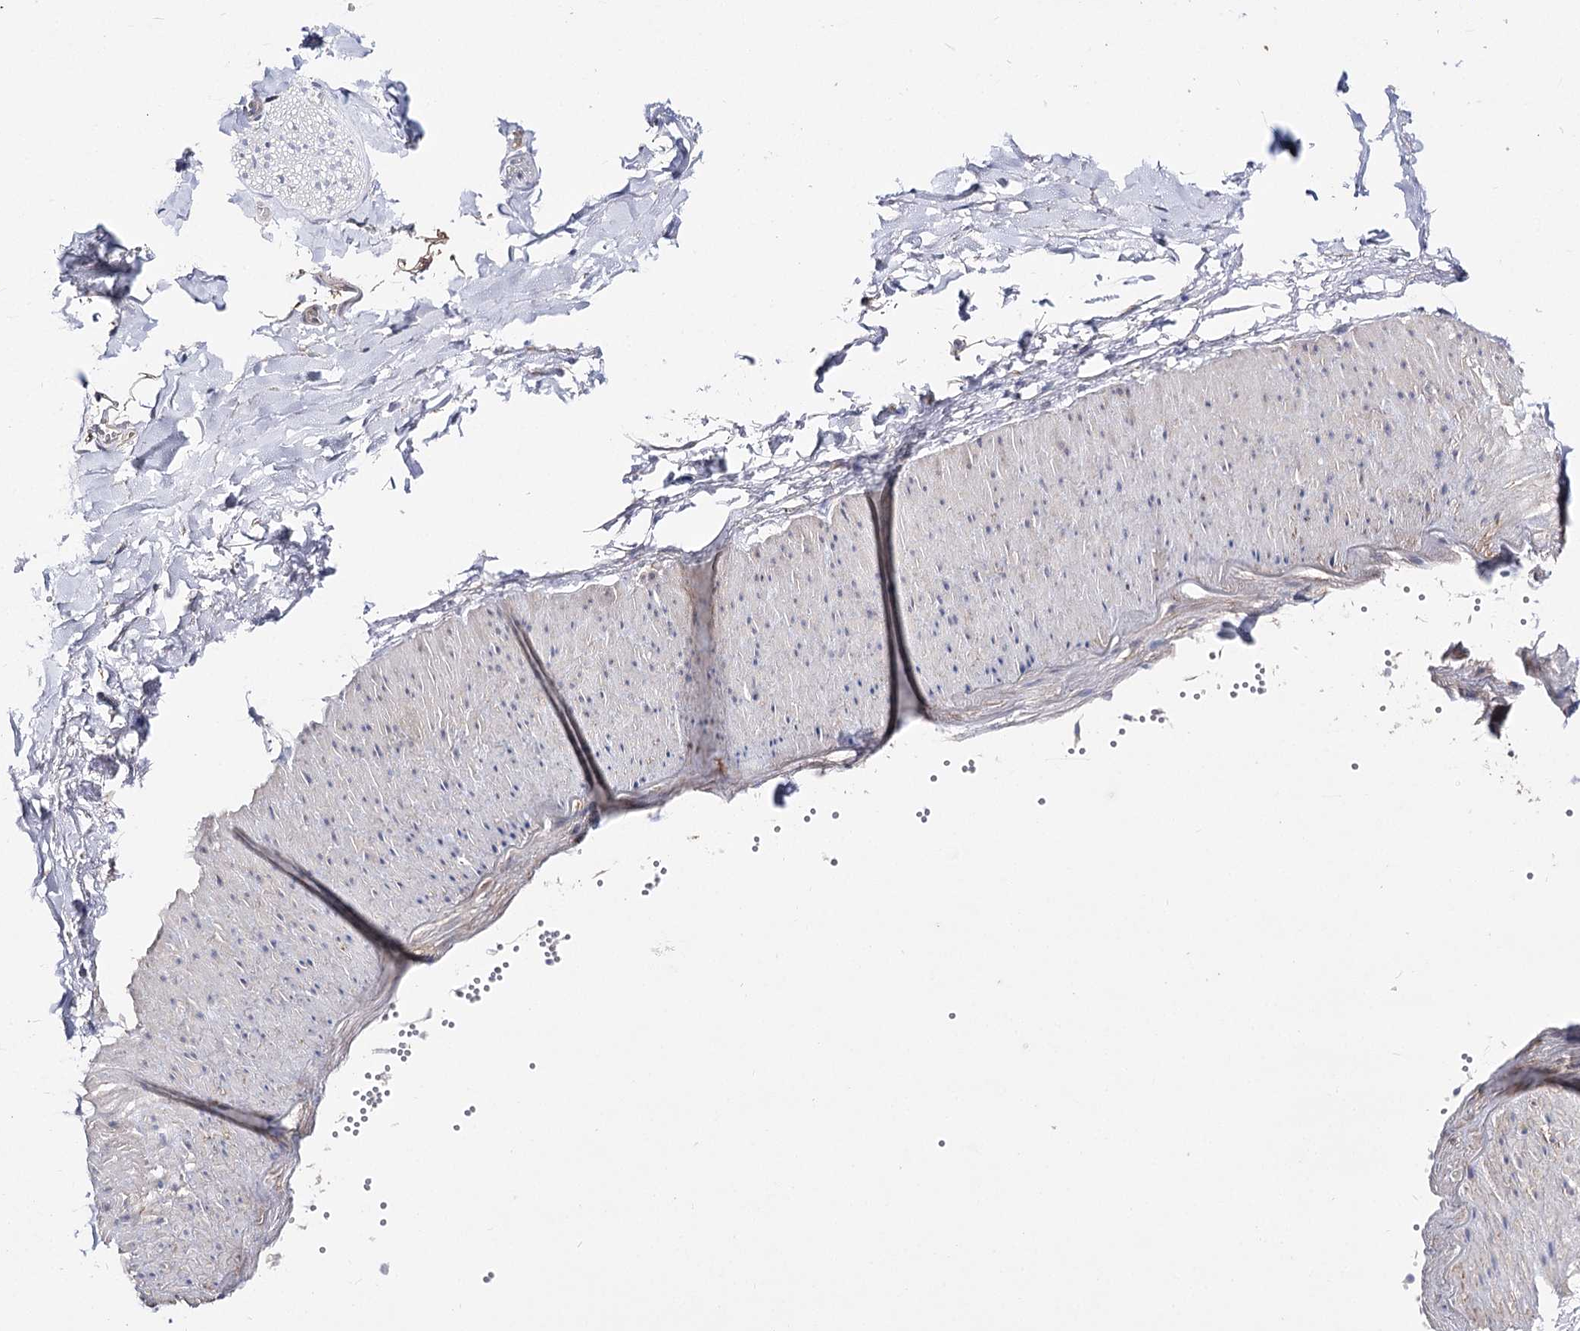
{"staining": {"intensity": "moderate", "quantity": ">75%", "location": "cytoplasmic/membranous"}, "tissue": "adipose tissue", "cell_type": "Adipocytes", "image_type": "normal", "snomed": [{"axis": "morphology", "description": "Normal tissue, NOS"}, {"axis": "topography", "description": "Gallbladder"}, {"axis": "topography", "description": "Peripheral nerve tissue"}], "caption": "A histopathology image of adipose tissue stained for a protein reveals moderate cytoplasmic/membranous brown staining in adipocytes.", "gene": "UGP2", "patient": {"sex": "male", "age": 38}}